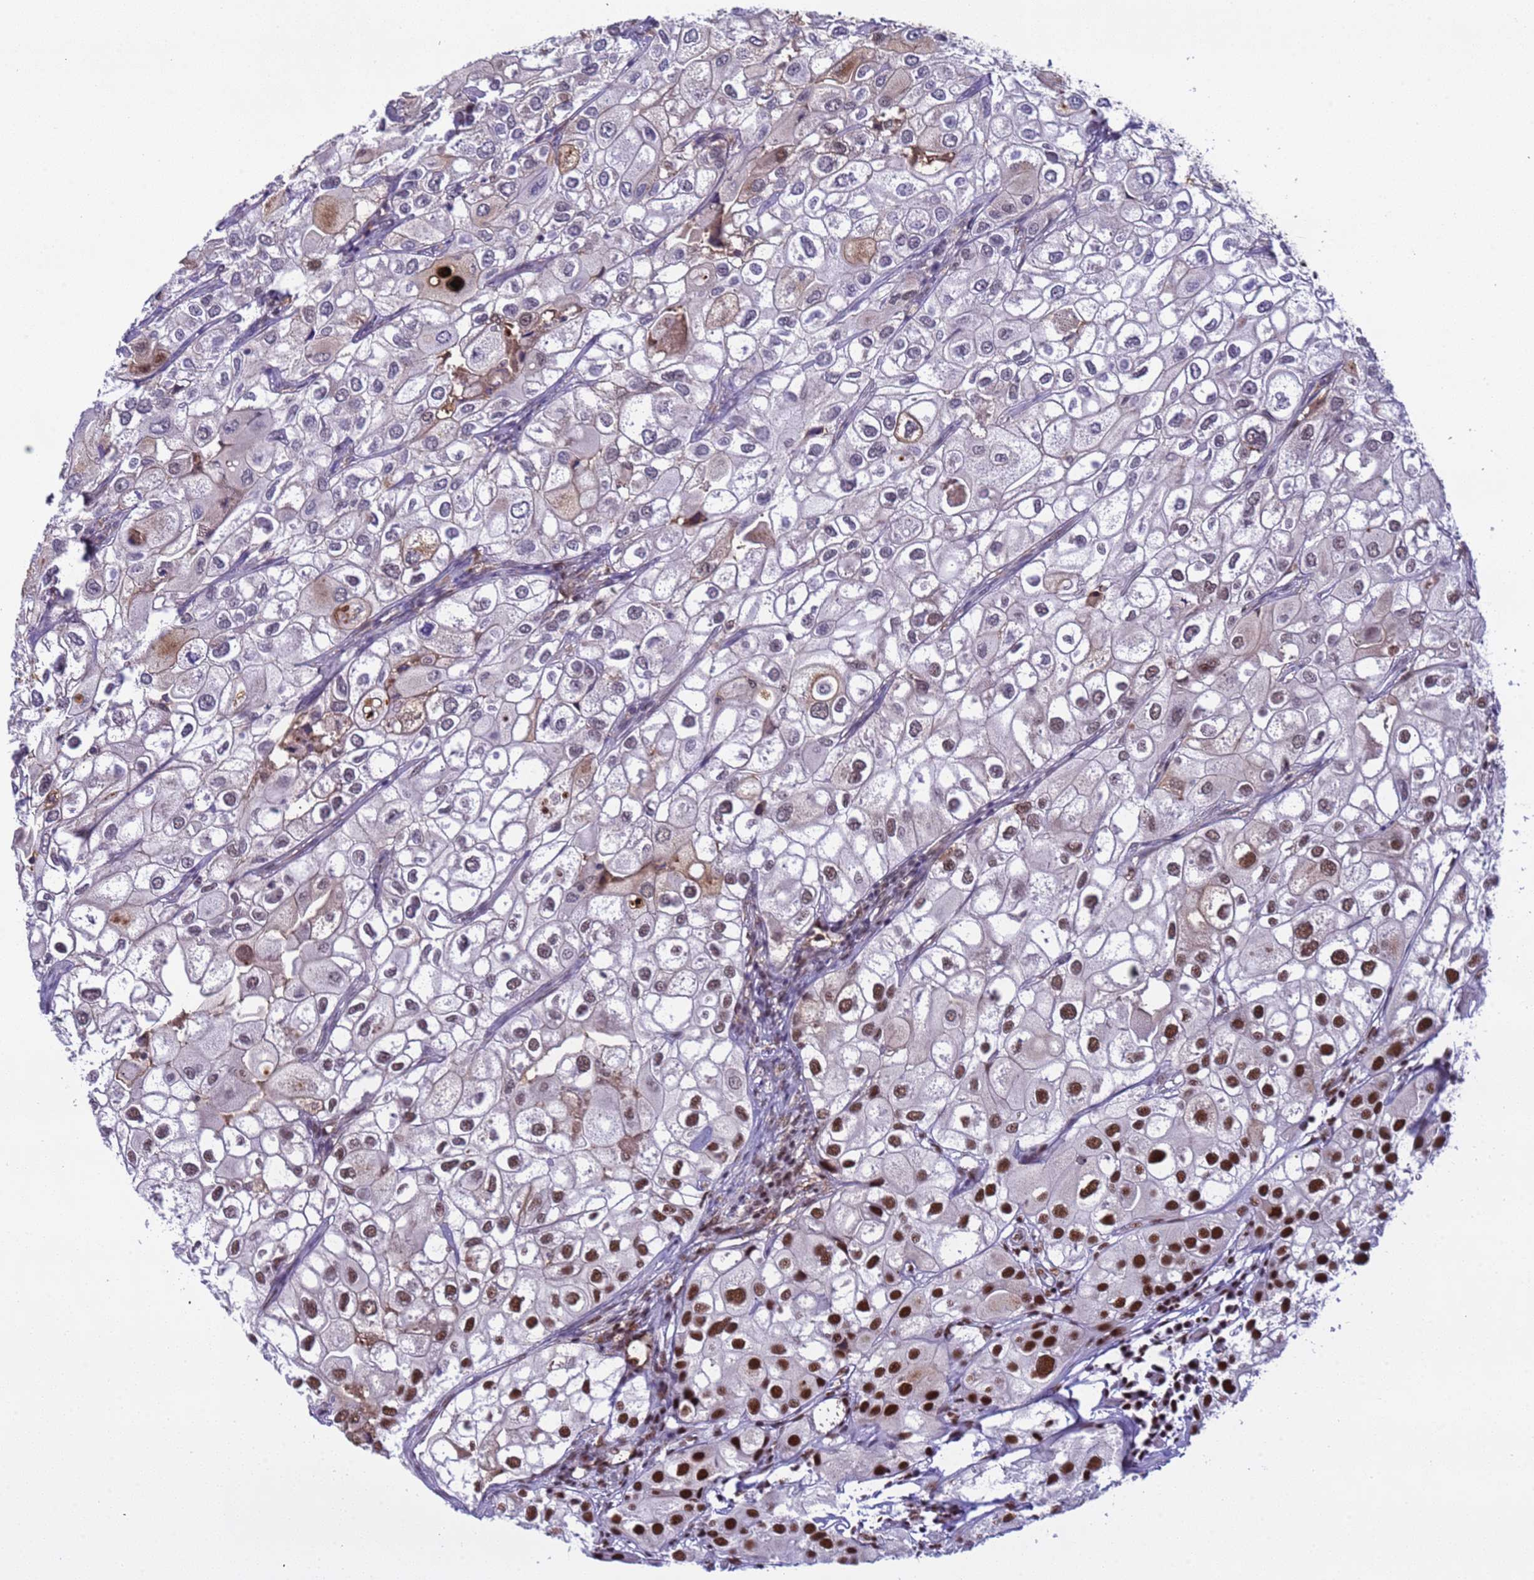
{"staining": {"intensity": "strong", "quantity": "<25%", "location": "nuclear"}, "tissue": "urothelial cancer", "cell_type": "Tumor cells", "image_type": "cancer", "snomed": [{"axis": "morphology", "description": "Urothelial carcinoma, High grade"}, {"axis": "topography", "description": "Urinary bladder"}], "caption": "Human high-grade urothelial carcinoma stained for a protein (brown) exhibits strong nuclear positive expression in about <25% of tumor cells.", "gene": "SRRT", "patient": {"sex": "male", "age": 64}}